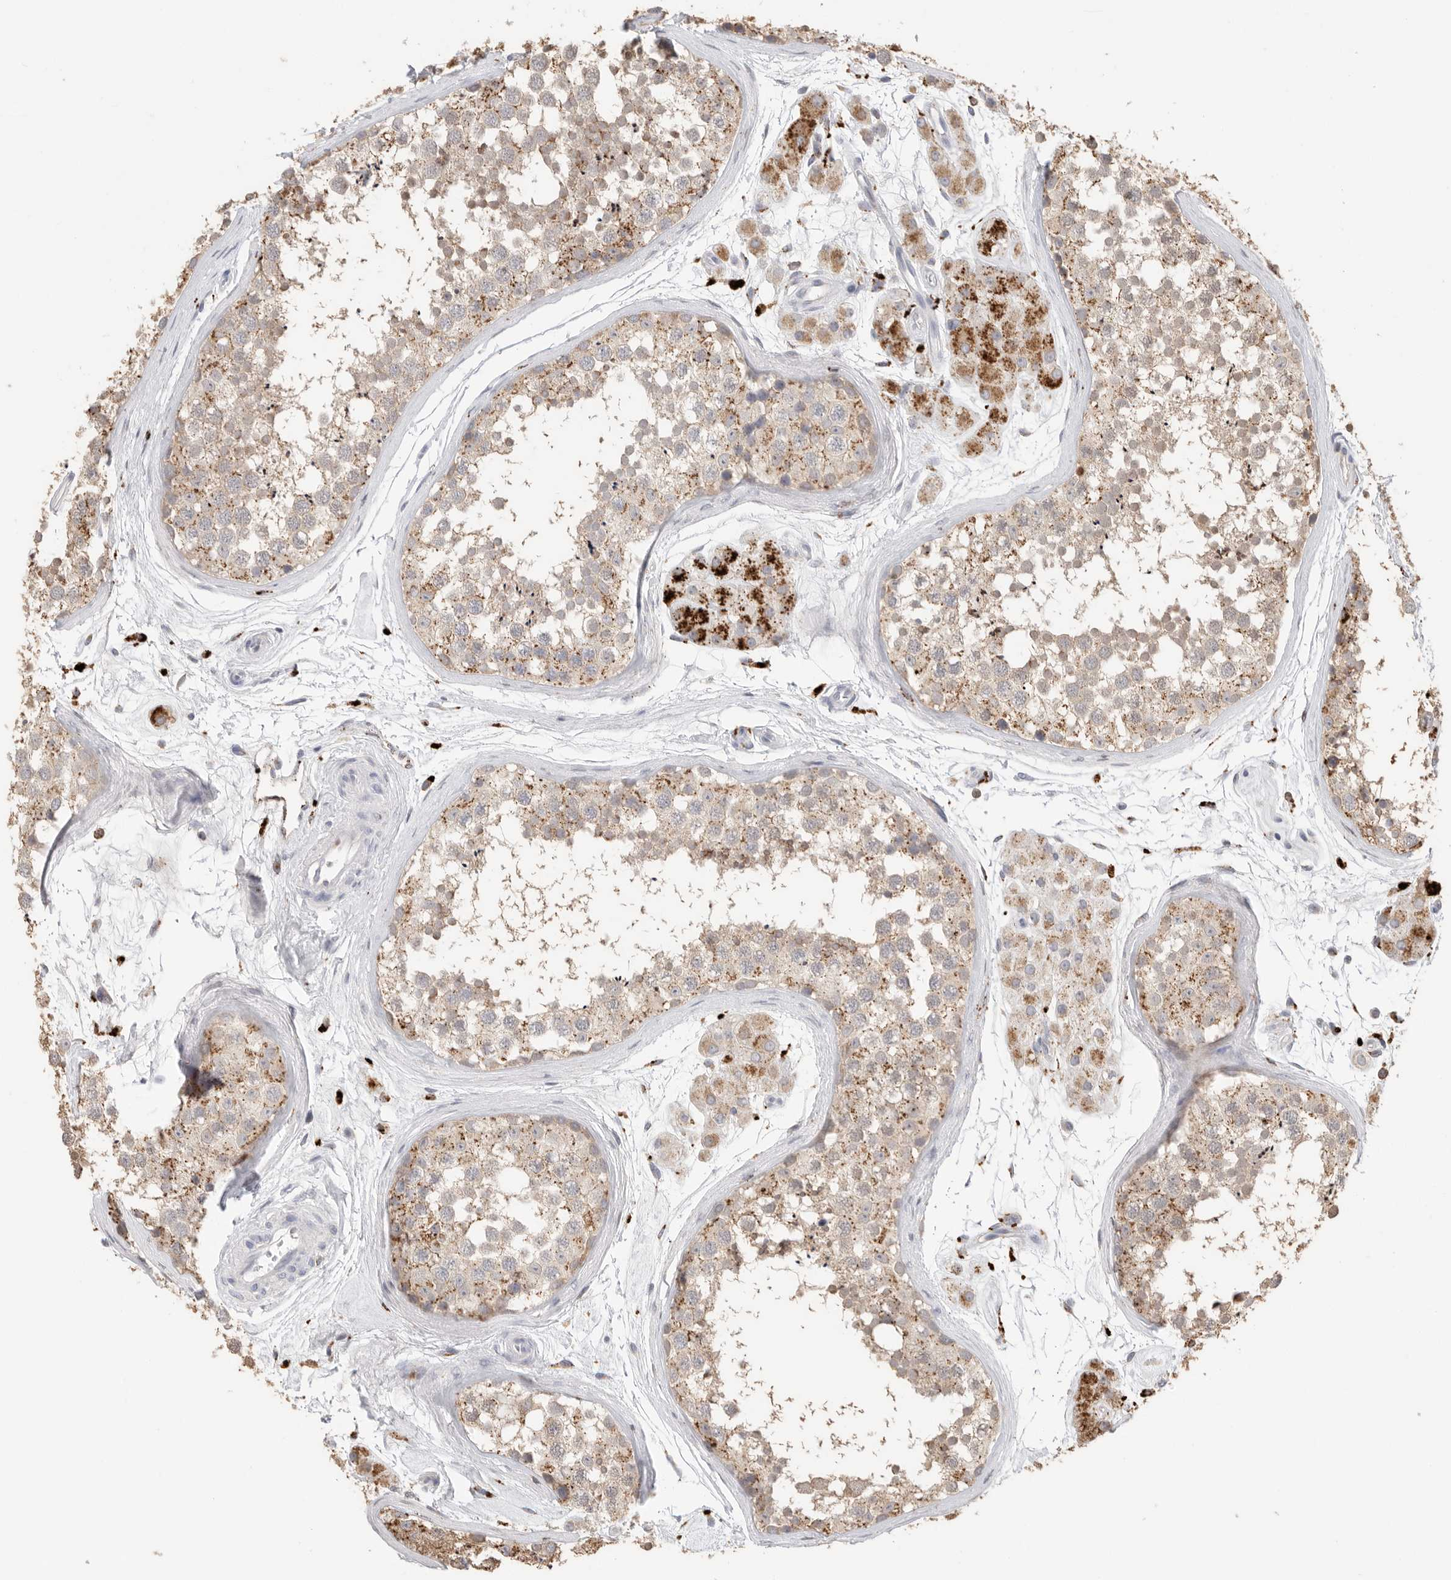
{"staining": {"intensity": "moderate", "quantity": "25%-75%", "location": "cytoplasmic/membranous"}, "tissue": "testis", "cell_type": "Cells in seminiferous ducts", "image_type": "normal", "snomed": [{"axis": "morphology", "description": "Normal tissue, NOS"}, {"axis": "topography", "description": "Testis"}], "caption": "Immunohistochemistry (DAB (3,3'-diaminobenzidine)) staining of benign testis demonstrates moderate cytoplasmic/membranous protein staining in about 25%-75% of cells in seminiferous ducts.", "gene": "GGH", "patient": {"sex": "male", "age": 56}}